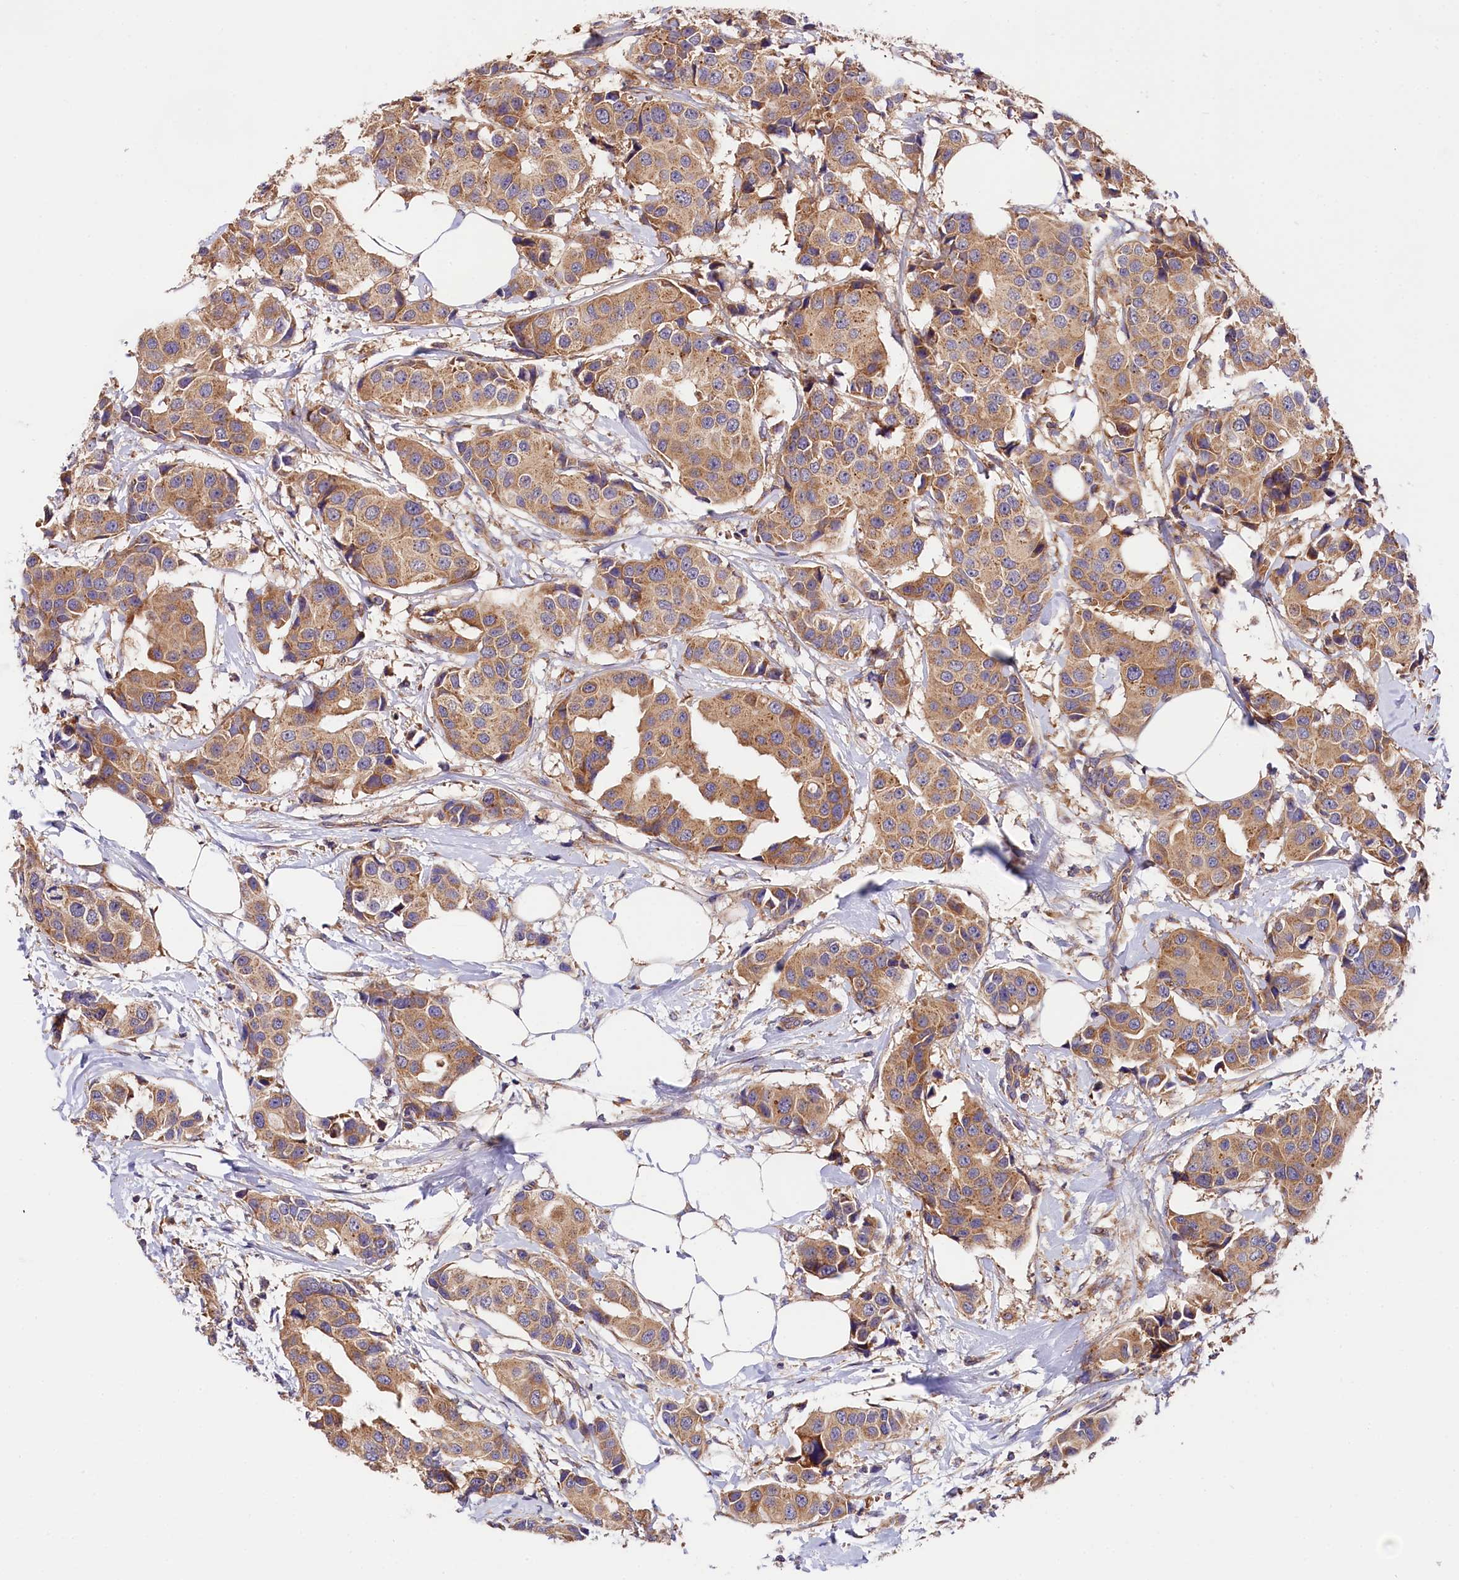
{"staining": {"intensity": "moderate", "quantity": ">75%", "location": "cytoplasmic/membranous"}, "tissue": "breast cancer", "cell_type": "Tumor cells", "image_type": "cancer", "snomed": [{"axis": "morphology", "description": "Normal tissue, NOS"}, {"axis": "morphology", "description": "Duct carcinoma"}, {"axis": "topography", "description": "Breast"}], "caption": "Protein positivity by immunohistochemistry (IHC) shows moderate cytoplasmic/membranous positivity in approximately >75% of tumor cells in breast cancer.", "gene": "SPG11", "patient": {"sex": "female", "age": 39}}